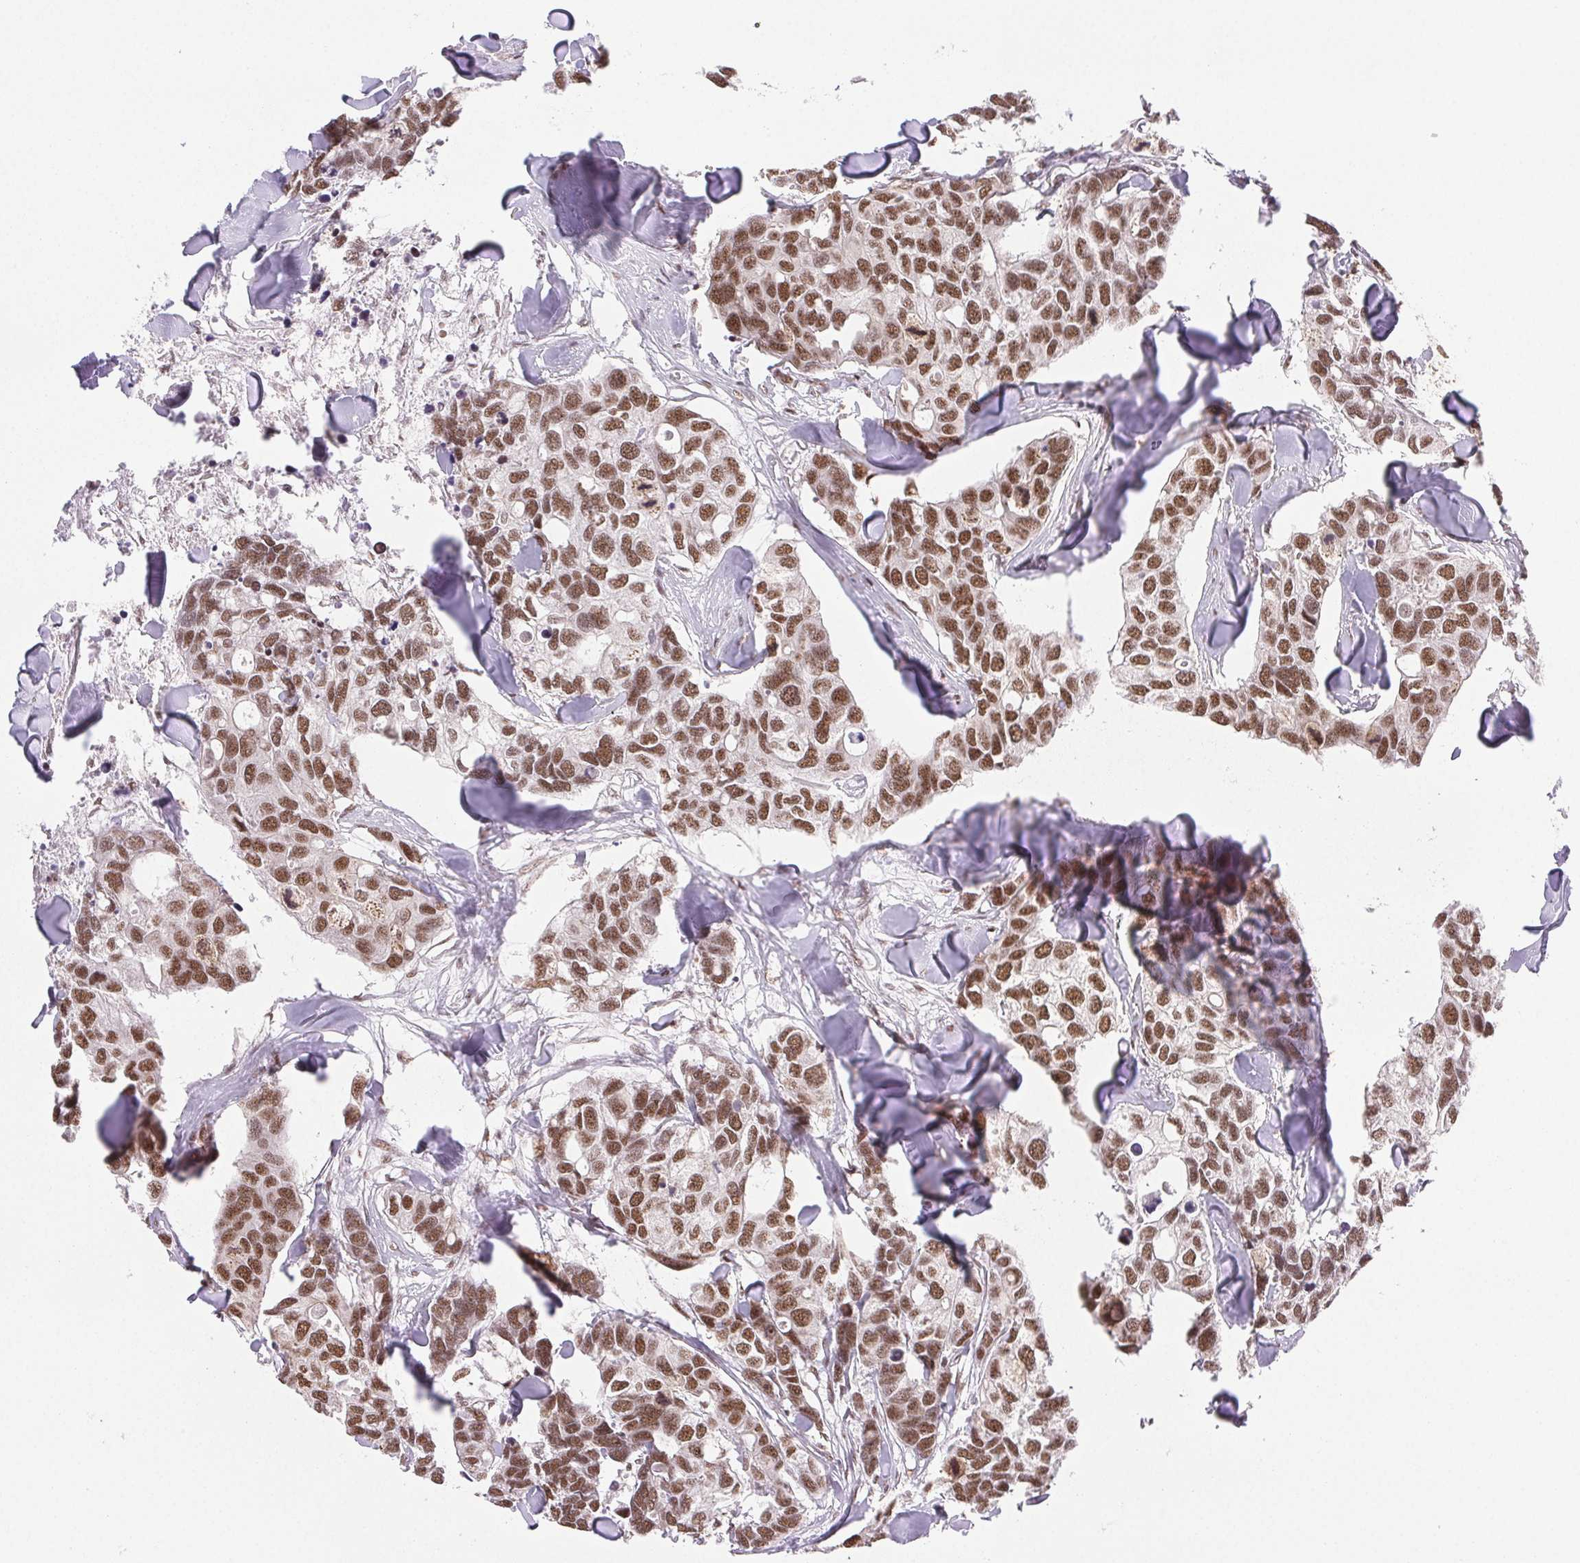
{"staining": {"intensity": "moderate", "quantity": ">75%", "location": "nuclear"}, "tissue": "breast cancer", "cell_type": "Tumor cells", "image_type": "cancer", "snomed": [{"axis": "morphology", "description": "Duct carcinoma"}, {"axis": "topography", "description": "Breast"}], "caption": "The photomicrograph reveals a brown stain indicating the presence of a protein in the nuclear of tumor cells in breast cancer.", "gene": "IK", "patient": {"sex": "female", "age": 83}}